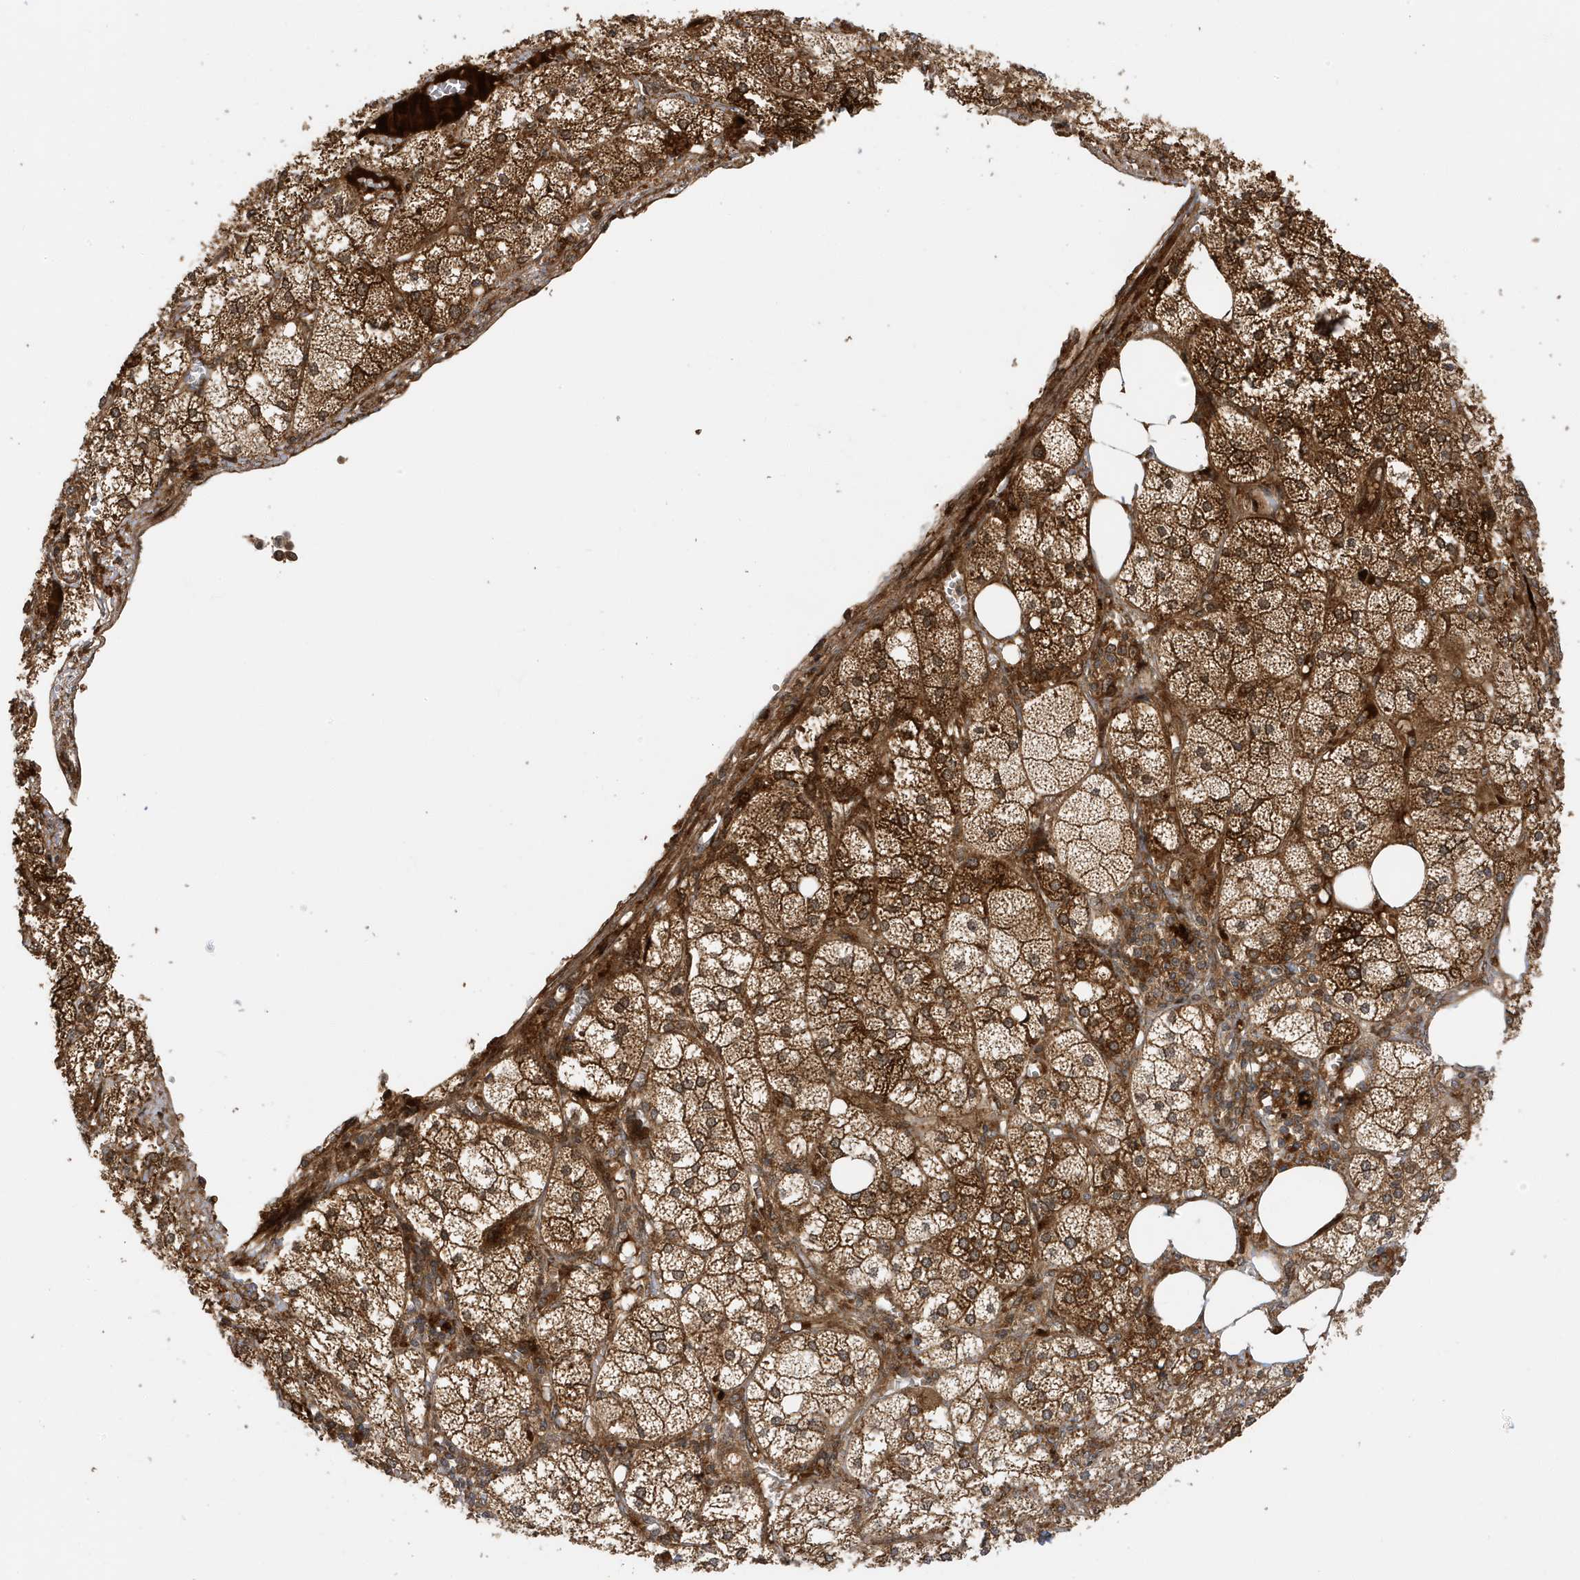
{"staining": {"intensity": "strong", "quantity": ">75%", "location": "cytoplasmic/membranous"}, "tissue": "adrenal gland", "cell_type": "Glandular cells", "image_type": "normal", "snomed": [{"axis": "morphology", "description": "Normal tissue, NOS"}, {"axis": "topography", "description": "Adrenal gland"}], "caption": "A brown stain shows strong cytoplasmic/membranous positivity of a protein in glandular cells of normal adrenal gland. (DAB IHC with brightfield microscopy, high magnification).", "gene": "LAPTM4A", "patient": {"sex": "female", "age": 61}}